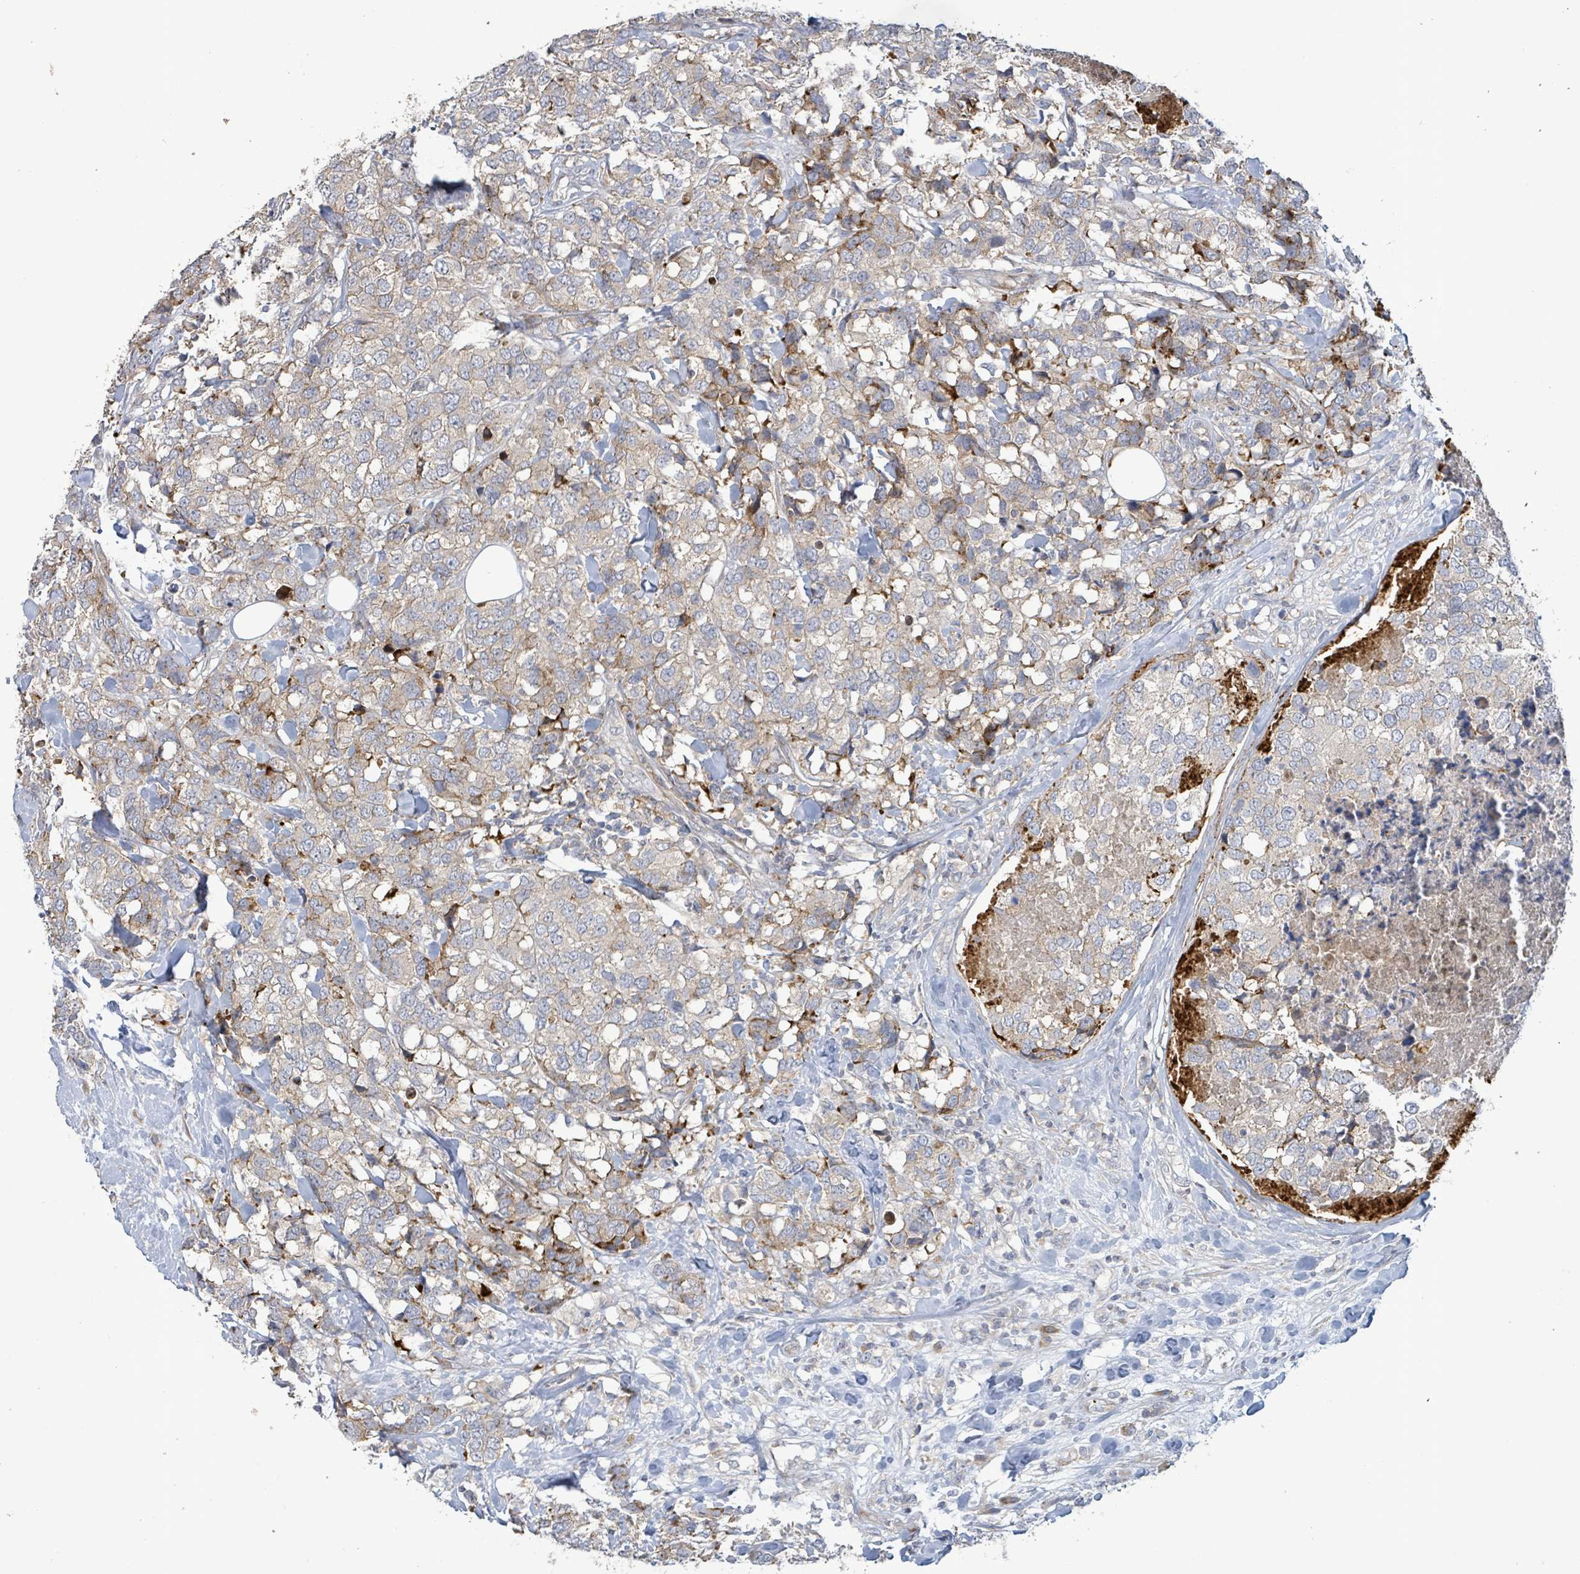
{"staining": {"intensity": "weak", "quantity": "25%-75%", "location": "cytoplasmic/membranous"}, "tissue": "breast cancer", "cell_type": "Tumor cells", "image_type": "cancer", "snomed": [{"axis": "morphology", "description": "Lobular carcinoma"}, {"axis": "topography", "description": "Breast"}], "caption": "Protein expression analysis of breast lobular carcinoma displays weak cytoplasmic/membranous staining in about 25%-75% of tumor cells.", "gene": "LILRA4", "patient": {"sex": "female", "age": 59}}